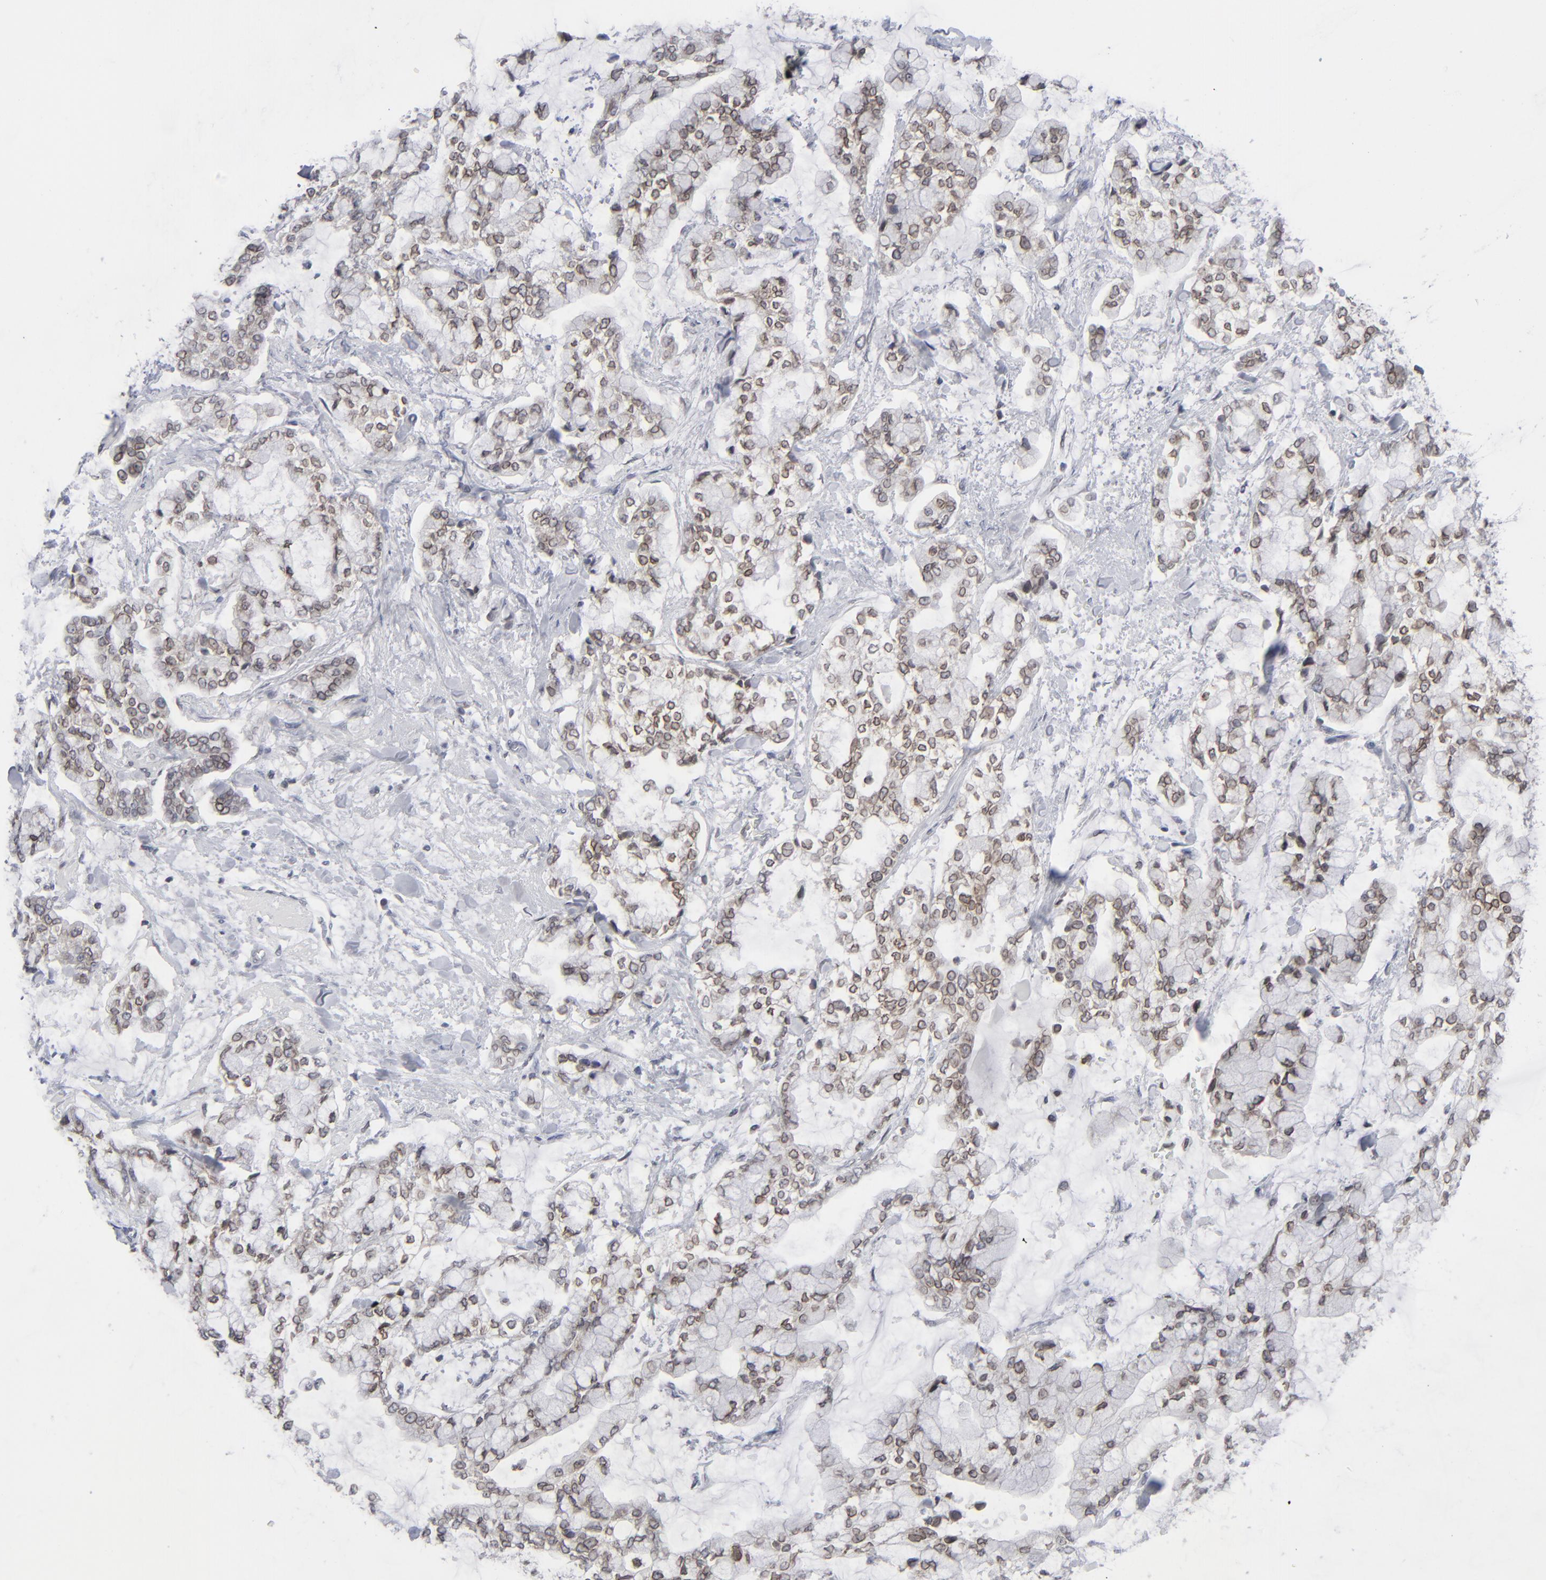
{"staining": {"intensity": "weak", "quantity": ">75%", "location": "nuclear"}, "tissue": "stomach cancer", "cell_type": "Tumor cells", "image_type": "cancer", "snomed": [{"axis": "morphology", "description": "Normal tissue, NOS"}, {"axis": "morphology", "description": "Adenocarcinoma, NOS"}, {"axis": "topography", "description": "Stomach, upper"}, {"axis": "topography", "description": "Stomach"}], "caption": "DAB (3,3'-diaminobenzidine) immunohistochemical staining of stomach cancer (adenocarcinoma) demonstrates weak nuclear protein staining in approximately >75% of tumor cells.", "gene": "NUP88", "patient": {"sex": "male", "age": 76}}